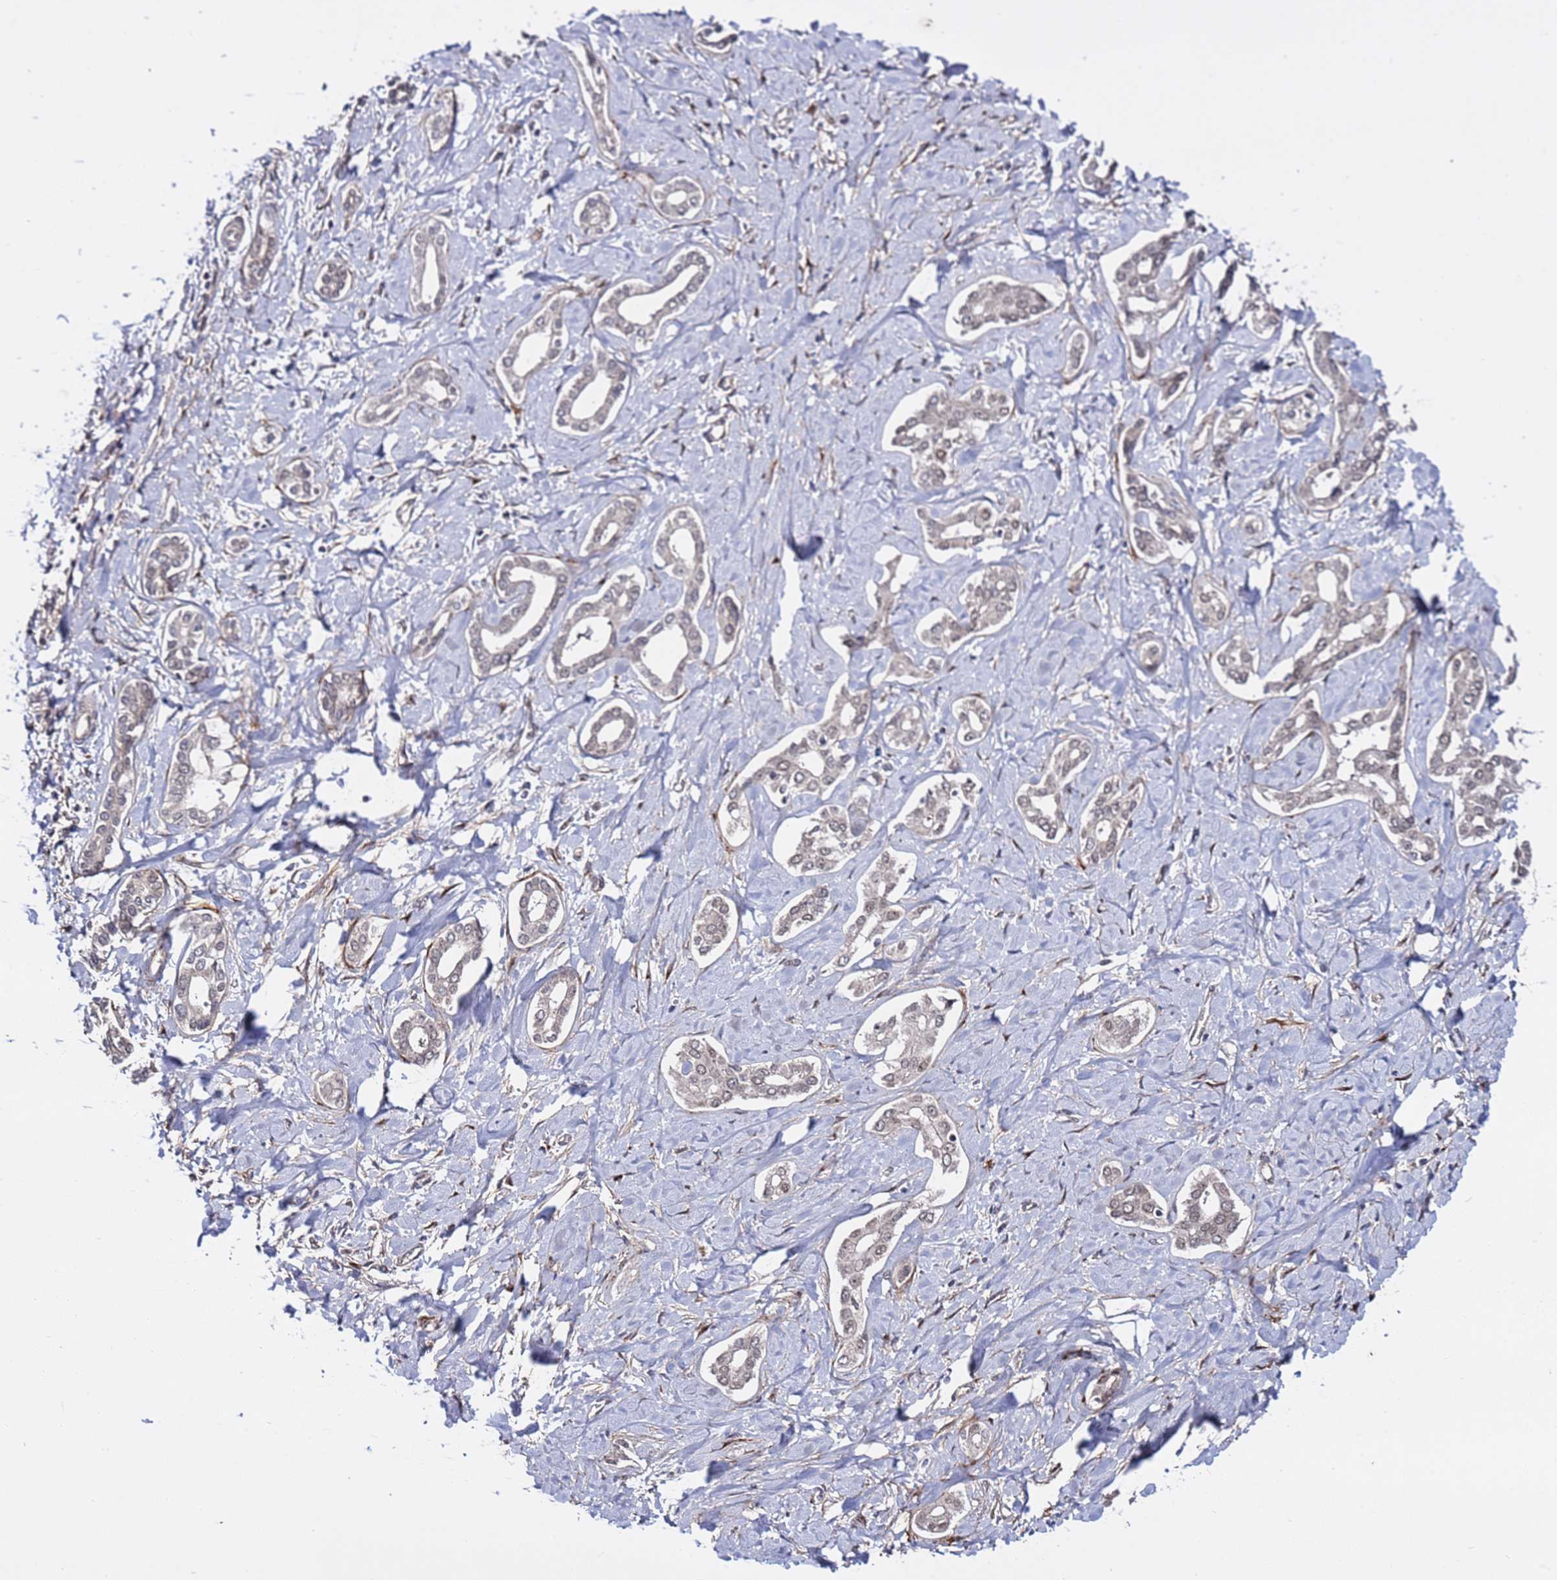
{"staining": {"intensity": "weak", "quantity": "<25%", "location": "nuclear"}, "tissue": "liver cancer", "cell_type": "Tumor cells", "image_type": "cancer", "snomed": [{"axis": "morphology", "description": "Cholangiocarcinoma"}, {"axis": "topography", "description": "Liver"}], "caption": "The photomicrograph reveals no significant expression in tumor cells of liver cancer (cholangiocarcinoma).", "gene": "POLR2D", "patient": {"sex": "female", "age": 77}}